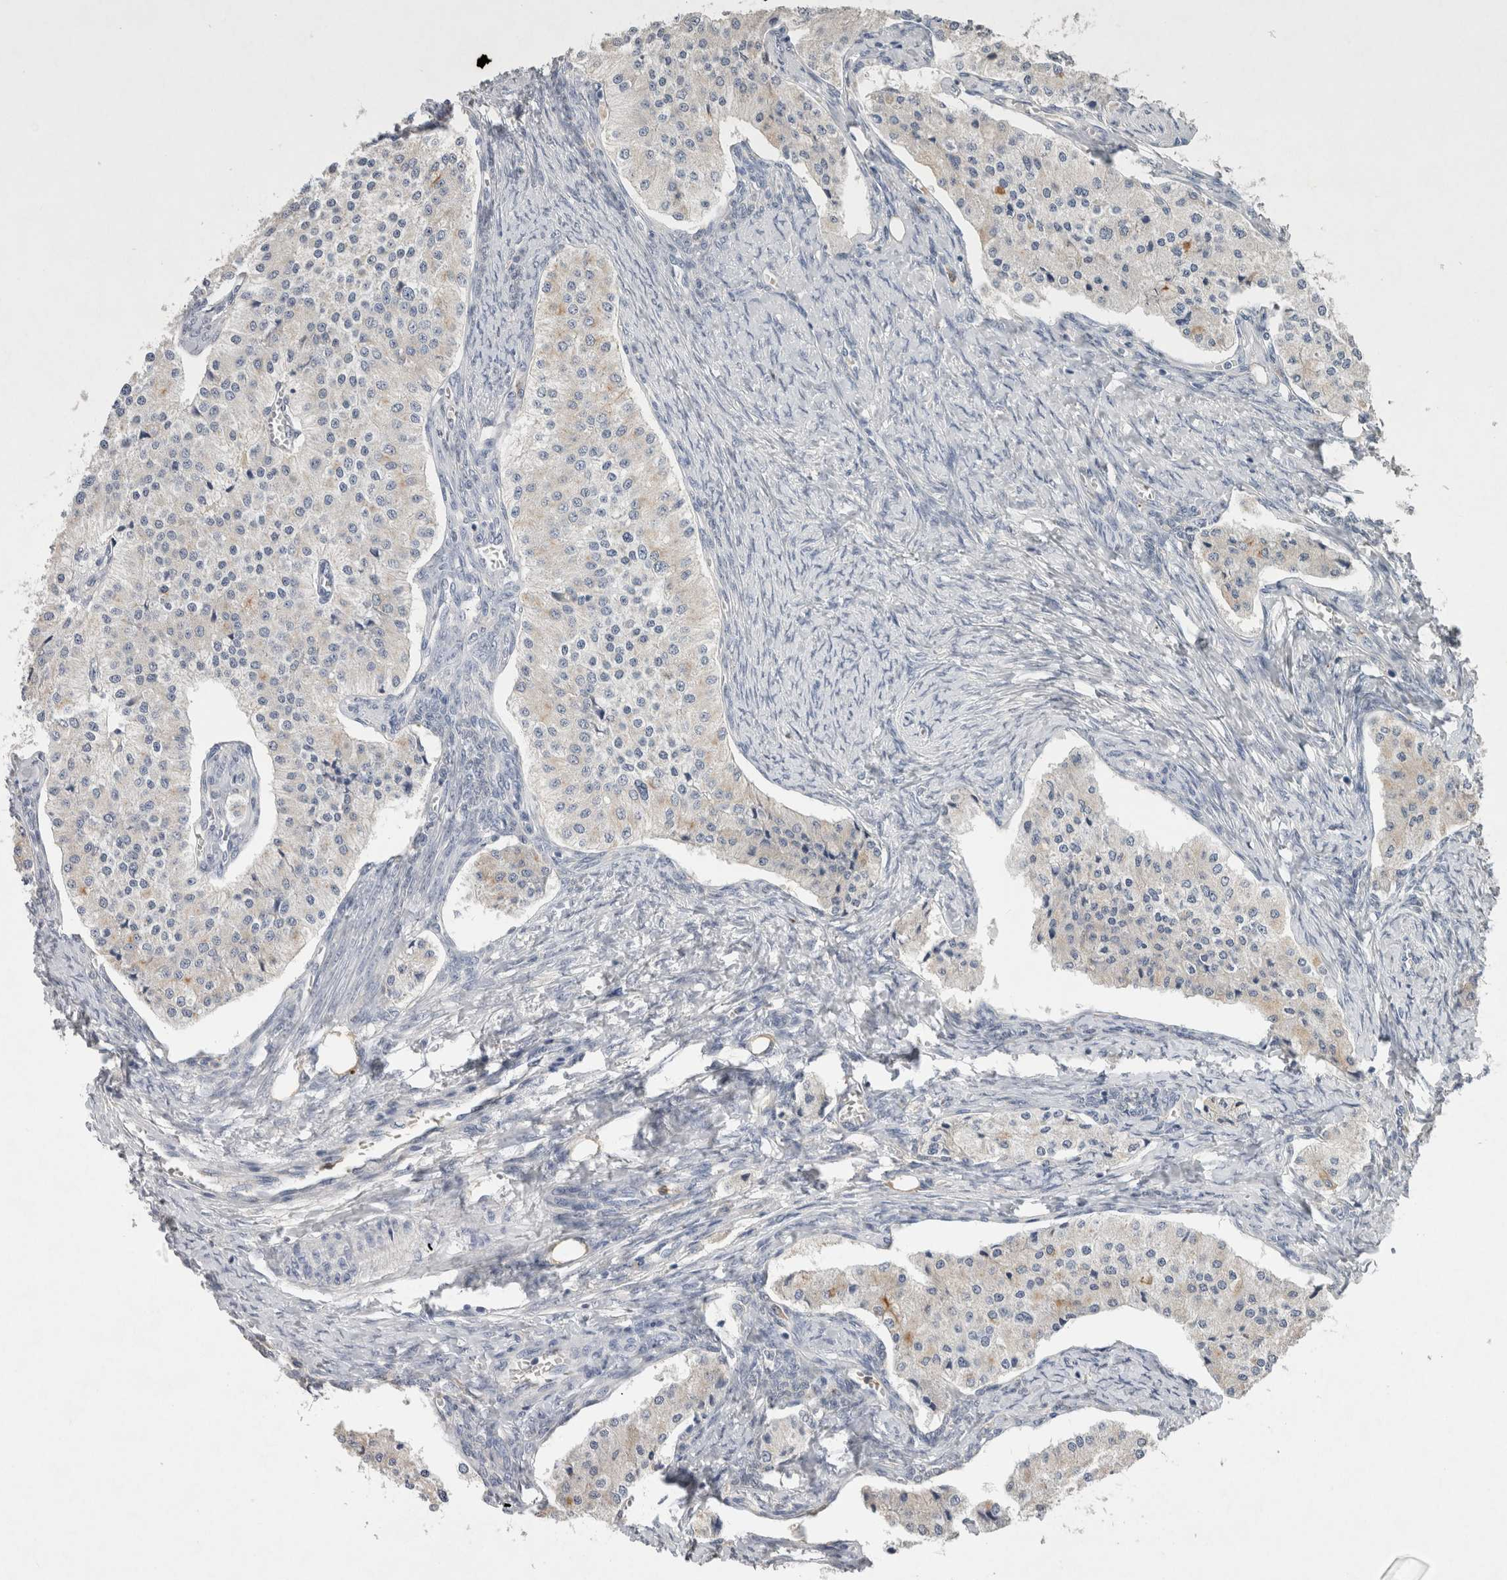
{"staining": {"intensity": "negative", "quantity": "none", "location": "none"}, "tissue": "carcinoid", "cell_type": "Tumor cells", "image_type": "cancer", "snomed": [{"axis": "morphology", "description": "Carcinoid, malignant, NOS"}, {"axis": "topography", "description": "Colon"}], "caption": "Tumor cells are negative for brown protein staining in carcinoid (malignant).", "gene": "FABP7", "patient": {"sex": "female", "age": 52}}